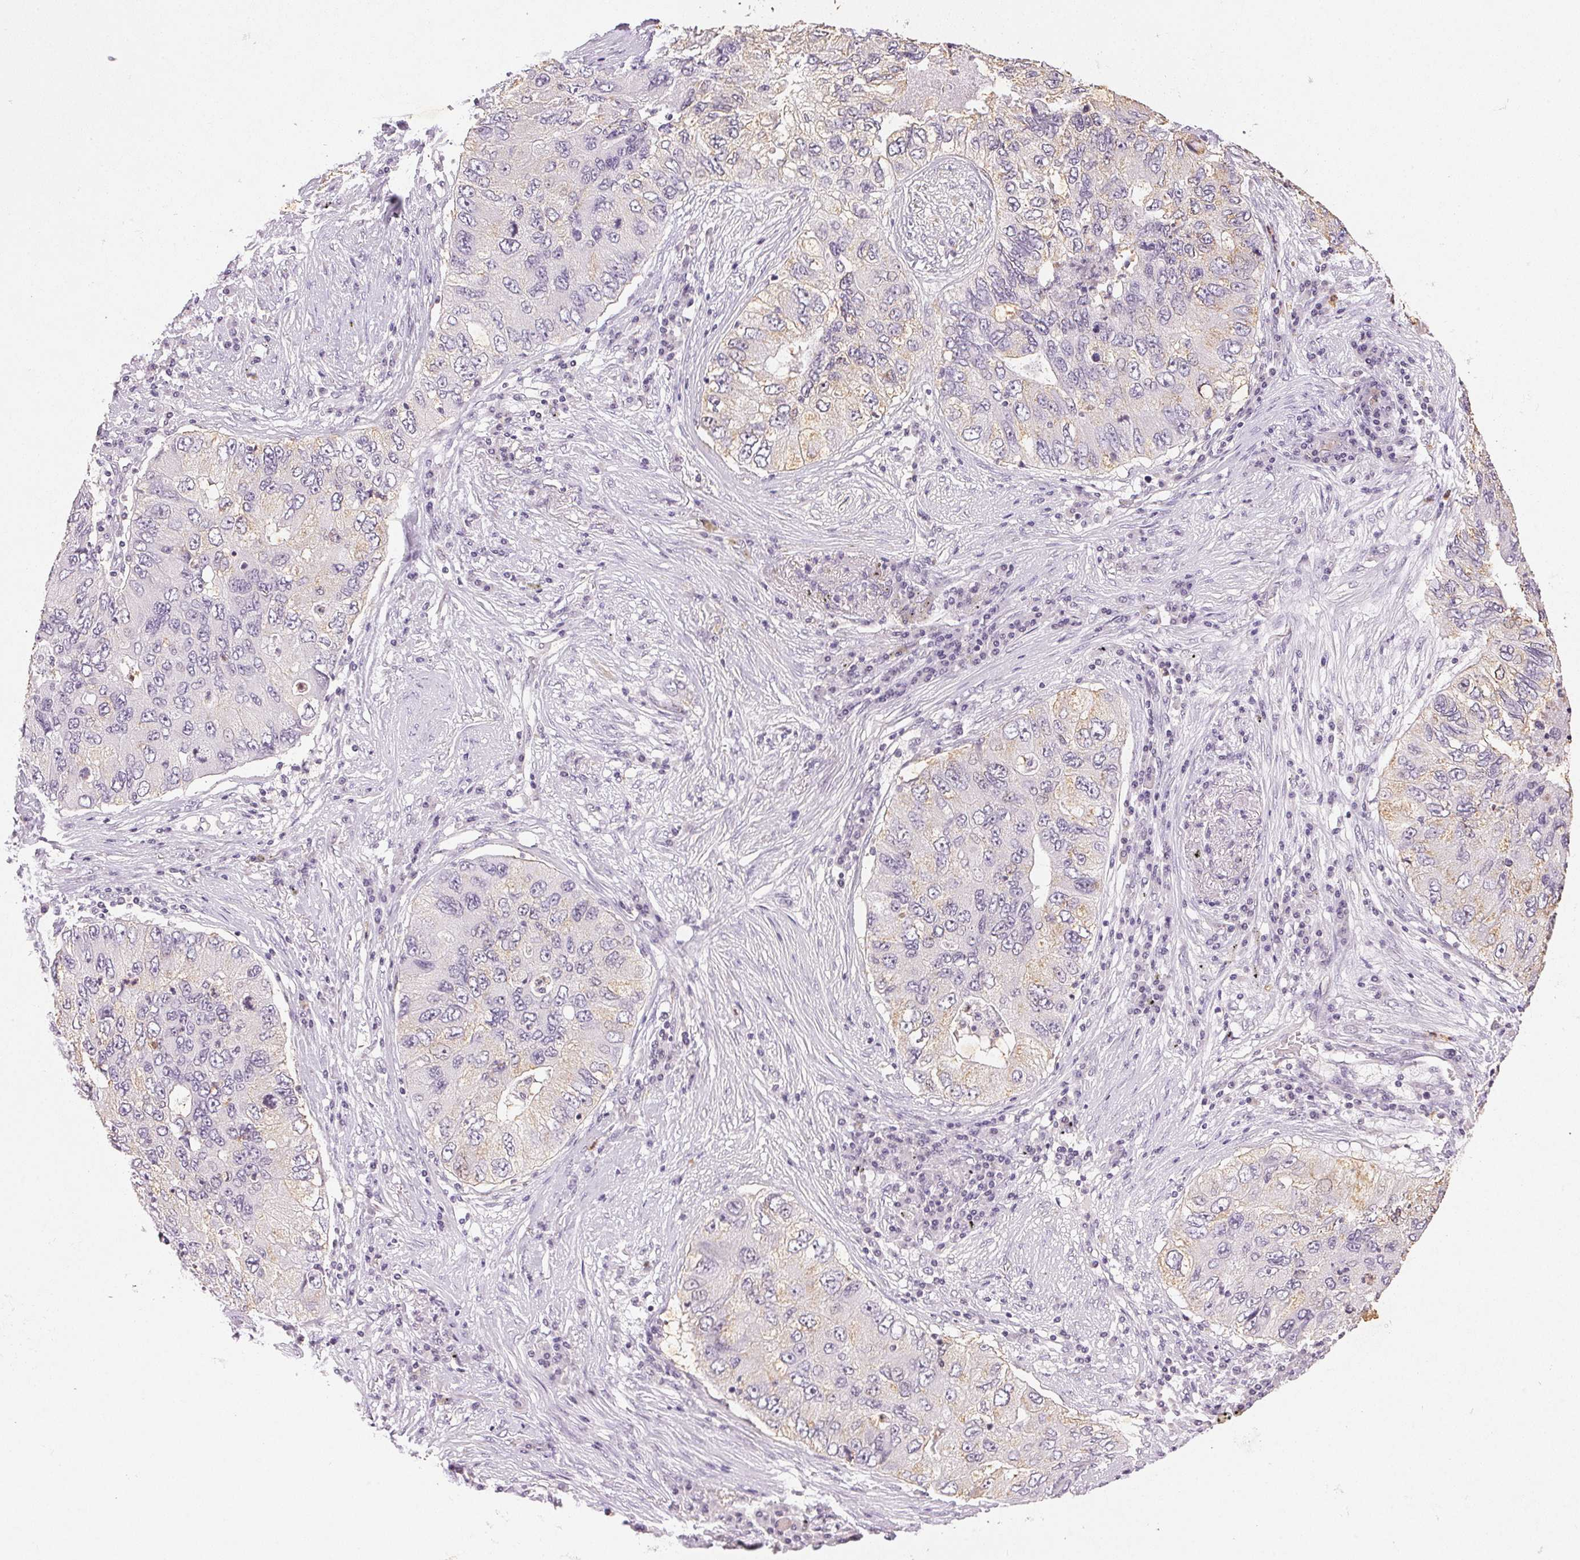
{"staining": {"intensity": "negative", "quantity": "none", "location": "none"}, "tissue": "lung cancer", "cell_type": "Tumor cells", "image_type": "cancer", "snomed": [{"axis": "morphology", "description": "Adenocarcinoma, NOS"}, {"axis": "morphology", "description": "Adenocarcinoma, metastatic, NOS"}, {"axis": "topography", "description": "Lymph node"}, {"axis": "topography", "description": "Lung"}], "caption": "DAB (3,3'-diaminobenzidine) immunohistochemical staining of human lung adenocarcinoma reveals no significant positivity in tumor cells.", "gene": "SMTN", "patient": {"sex": "female", "age": 54}}